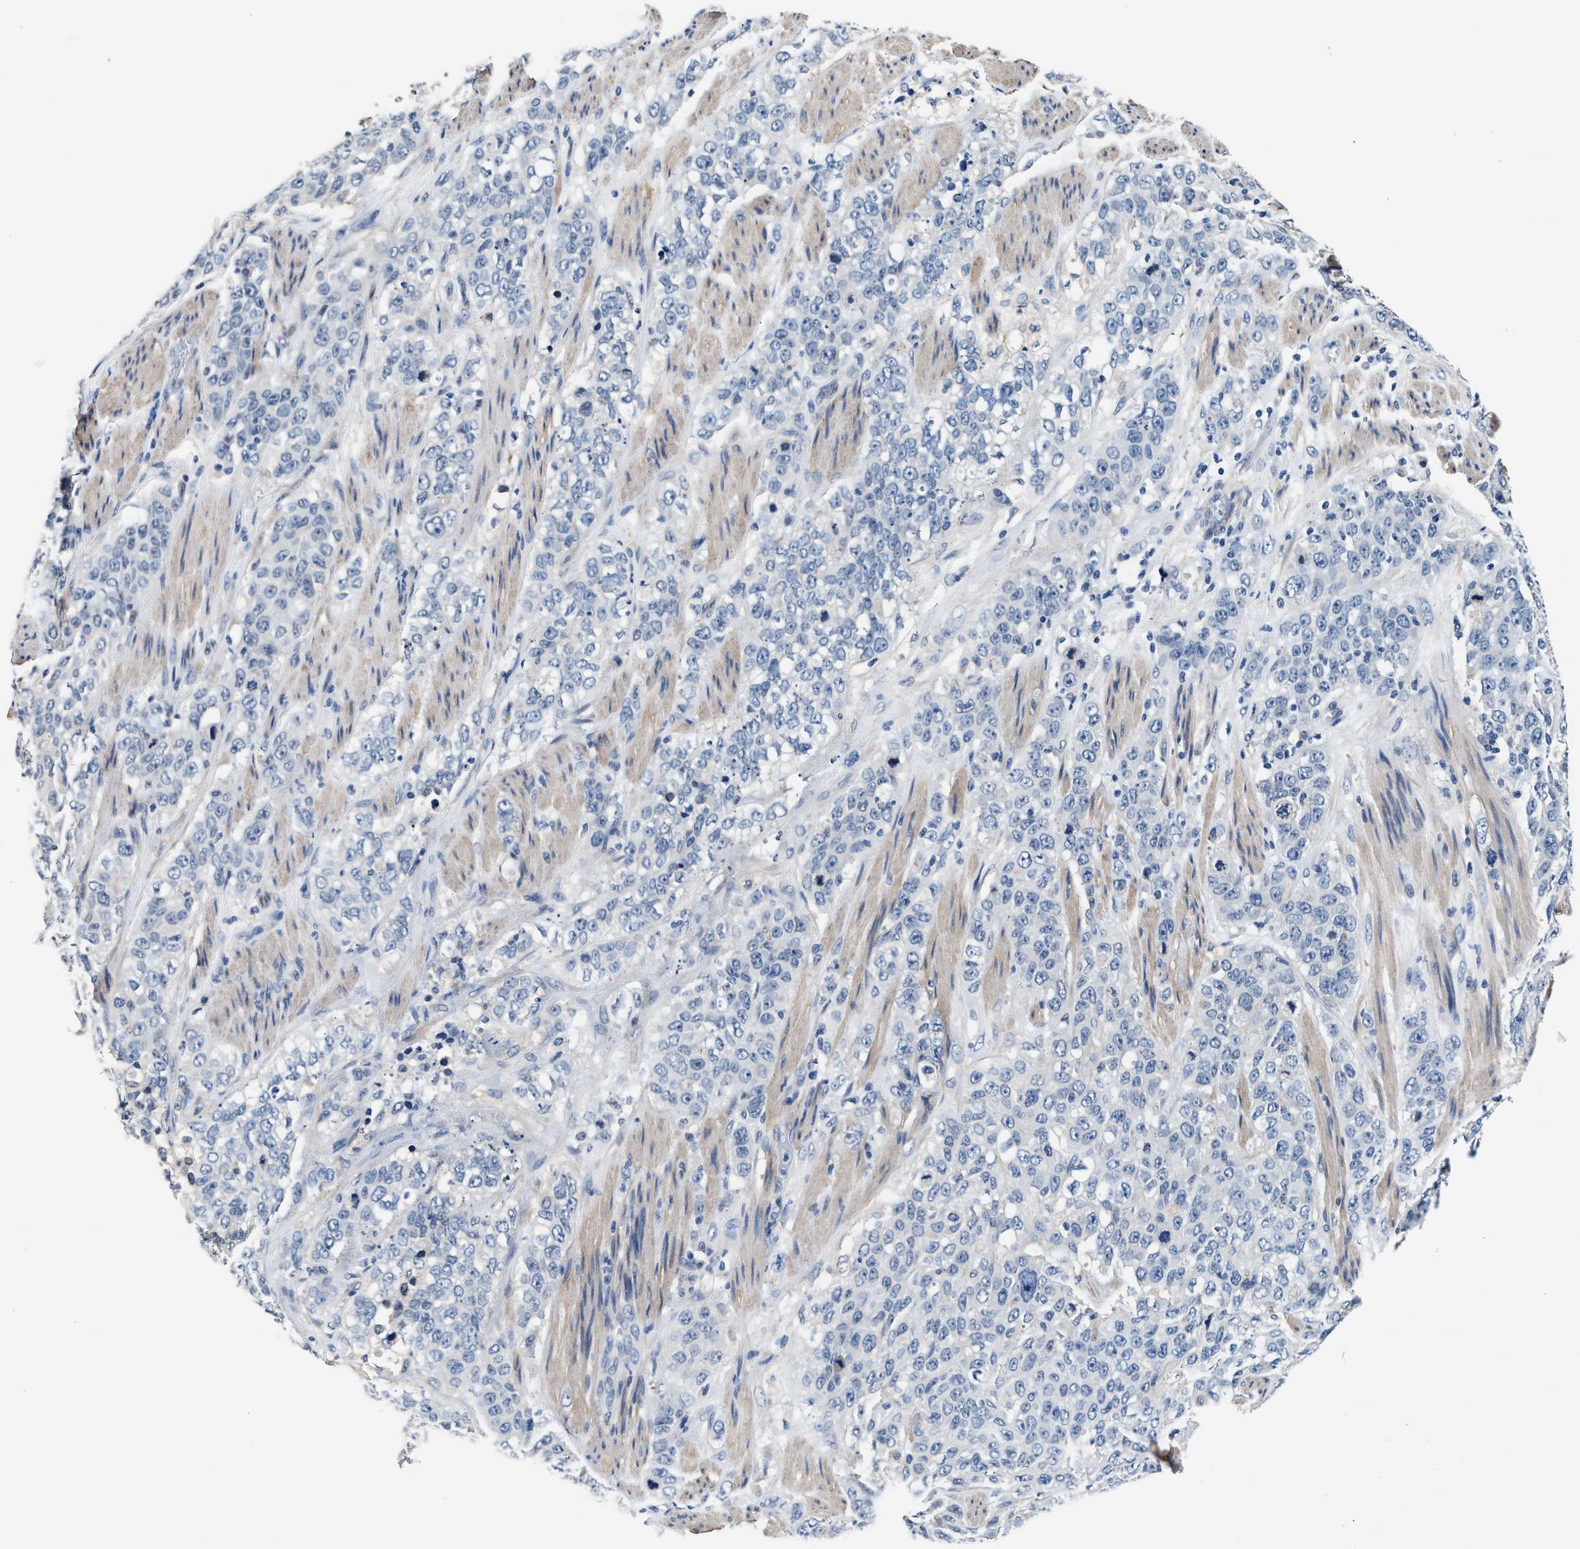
{"staining": {"intensity": "negative", "quantity": "none", "location": "none"}, "tissue": "stomach cancer", "cell_type": "Tumor cells", "image_type": "cancer", "snomed": [{"axis": "morphology", "description": "Adenocarcinoma, NOS"}, {"axis": "topography", "description": "Stomach"}], "caption": "A photomicrograph of human stomach cancer (adenocarcinoma) is negative for staining in tumor cells. (DAB (3,3'-diaminobenzidine) IHC with hematoxylin counter stain).", "gene": "MYH3", "patient": {"sex": "male", "age": 48}}